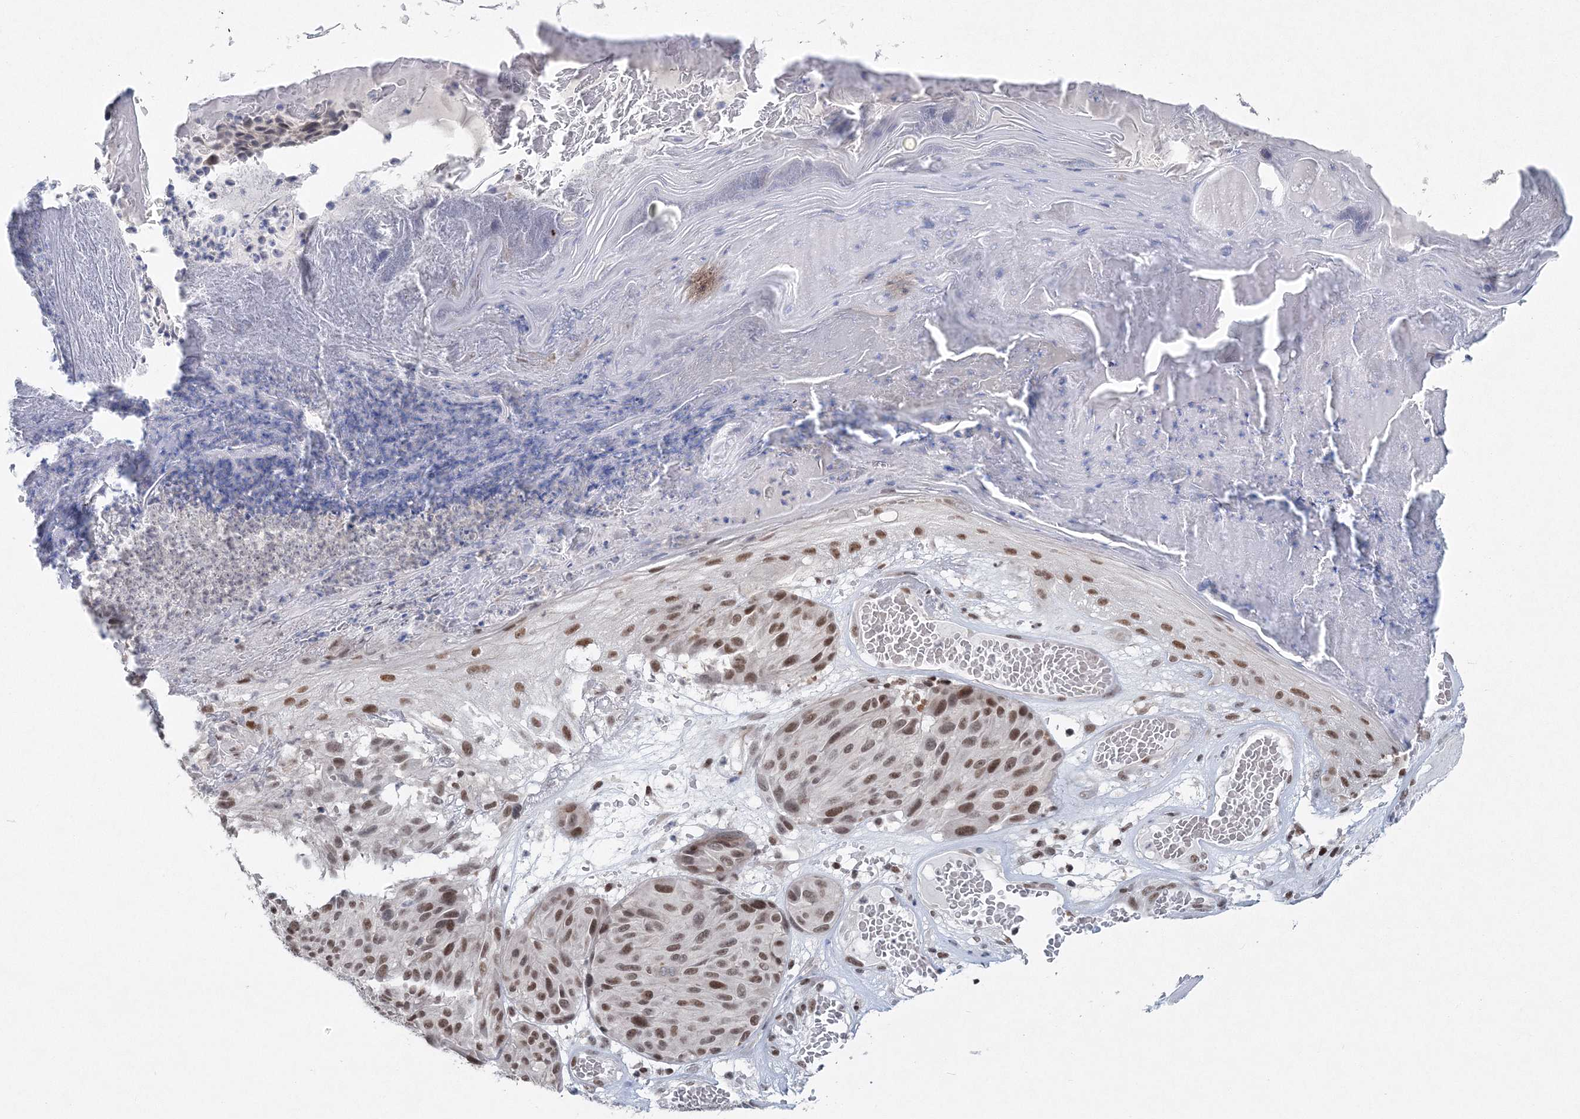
{"staining": {"intensity": "moderate", "quantity": ">75%", "location": "nuclear"}, "tissue": "melanoma", "cell_type": "Tumor cells", "image_type": "cancer", "snomed": [{"axis": "morphology", "description": "Malignant melanoma, NOS"}, {"axis": "topography", "description": "Skin"}], "caption": "Malignant melanoma stained with DAB (3,3'-diaminobenzidine) immunohistochemistry (IHC) displays medium levels of moderate nuclear staining in about >75% of tumor cells. (DAB IHC, brown staining for protein, blue staining for nuclei).", "gene": "PDS5A", "patient": {"sex": "male", "age": 83}}